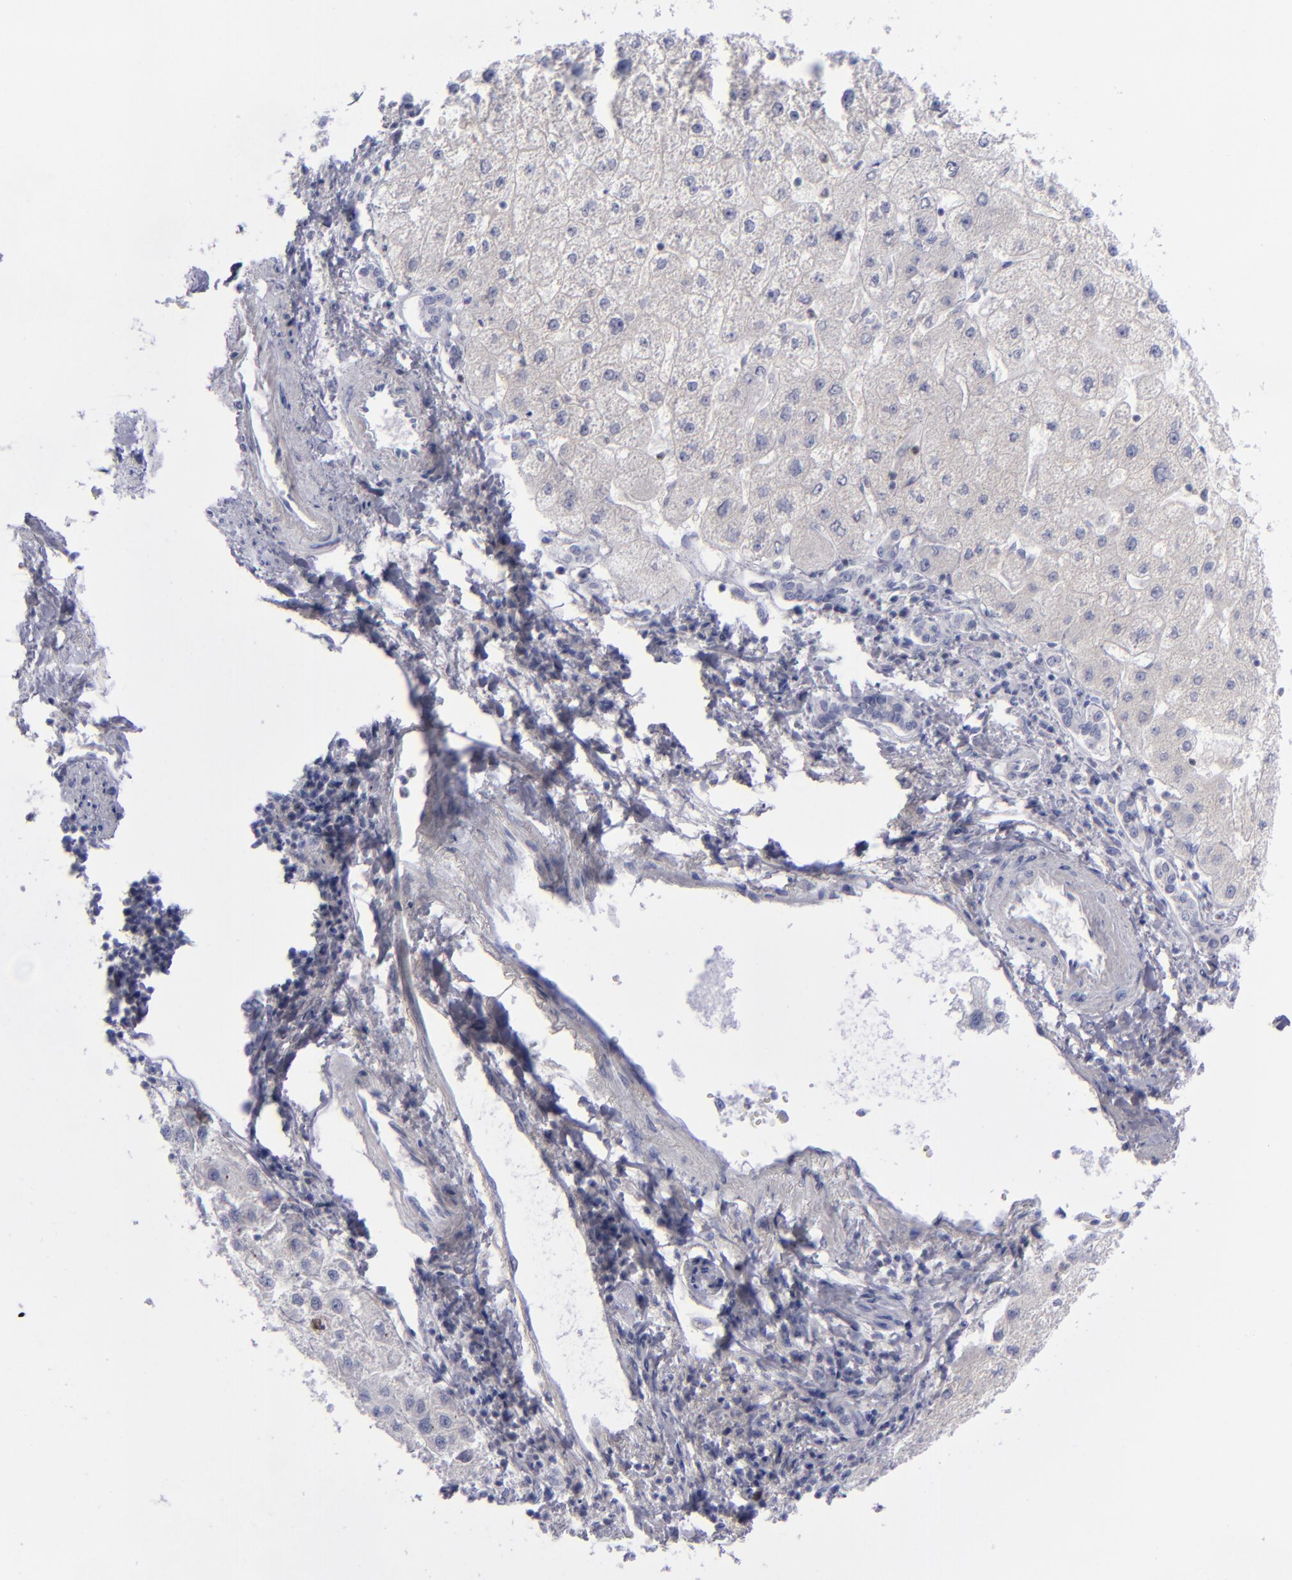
{"staining": {"intensity": "moderate", "quantity": "<25%", "location": "nuclear"}, "tissue": "liver cancer", "cell_type": "Tumor cells", "image_type": "cancer", "snomed": [{"axis": "morphology", "description": "Carcinoma, Hepatocellular, NOS"}, {"axis": "topography", "description": "Liver"}], "caption": "Liver cancer stained with IHC reveals moderate nuclear expression in about <25% of tumor cells.", "gene": "AURKA", "patient": {"sex": "female", "age": 85}}